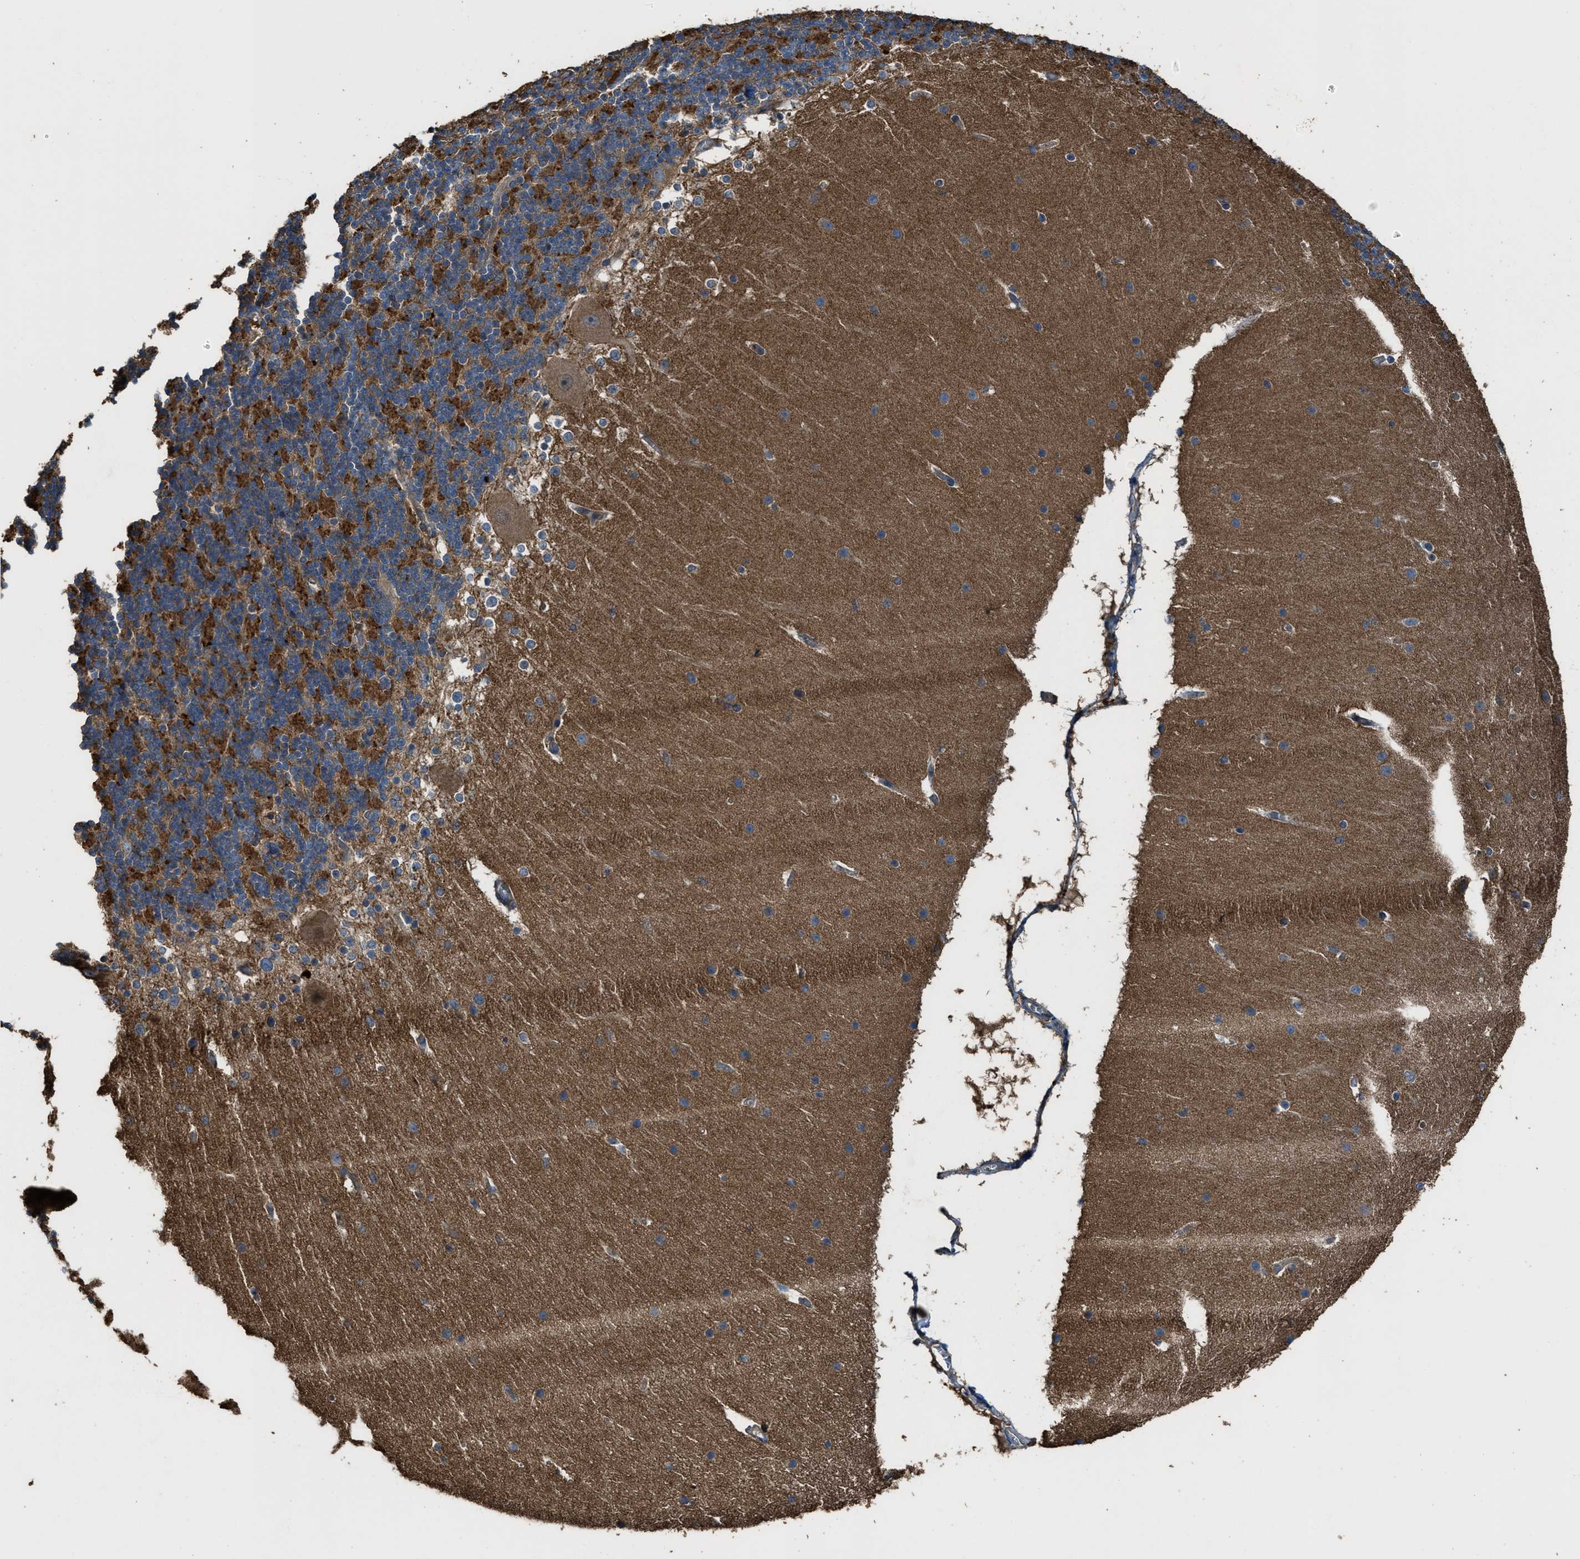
{"staining": {"intensity": "strong", "quantity": "25%-75%", "location": "cytoplasmic/membranous"}, "tissue": "cerebellum", "cell_type": "Cells in granular layer", "image_type": "normal", "snomed": [{"axis": "morphology", "description": "Normal tissue, NOS"}, {"axis": "topography", "description": "Cerebellum"}], "caption": "Approximately 25%-75% of cells in granular layer in unremarkable cerebellum exhibit strong cytoplasmic/membranous protein expression as visualized by brown immunohistochemical staining.", "gene": "MAP3K8", "patient": {"sex": "female", "age": 19}}